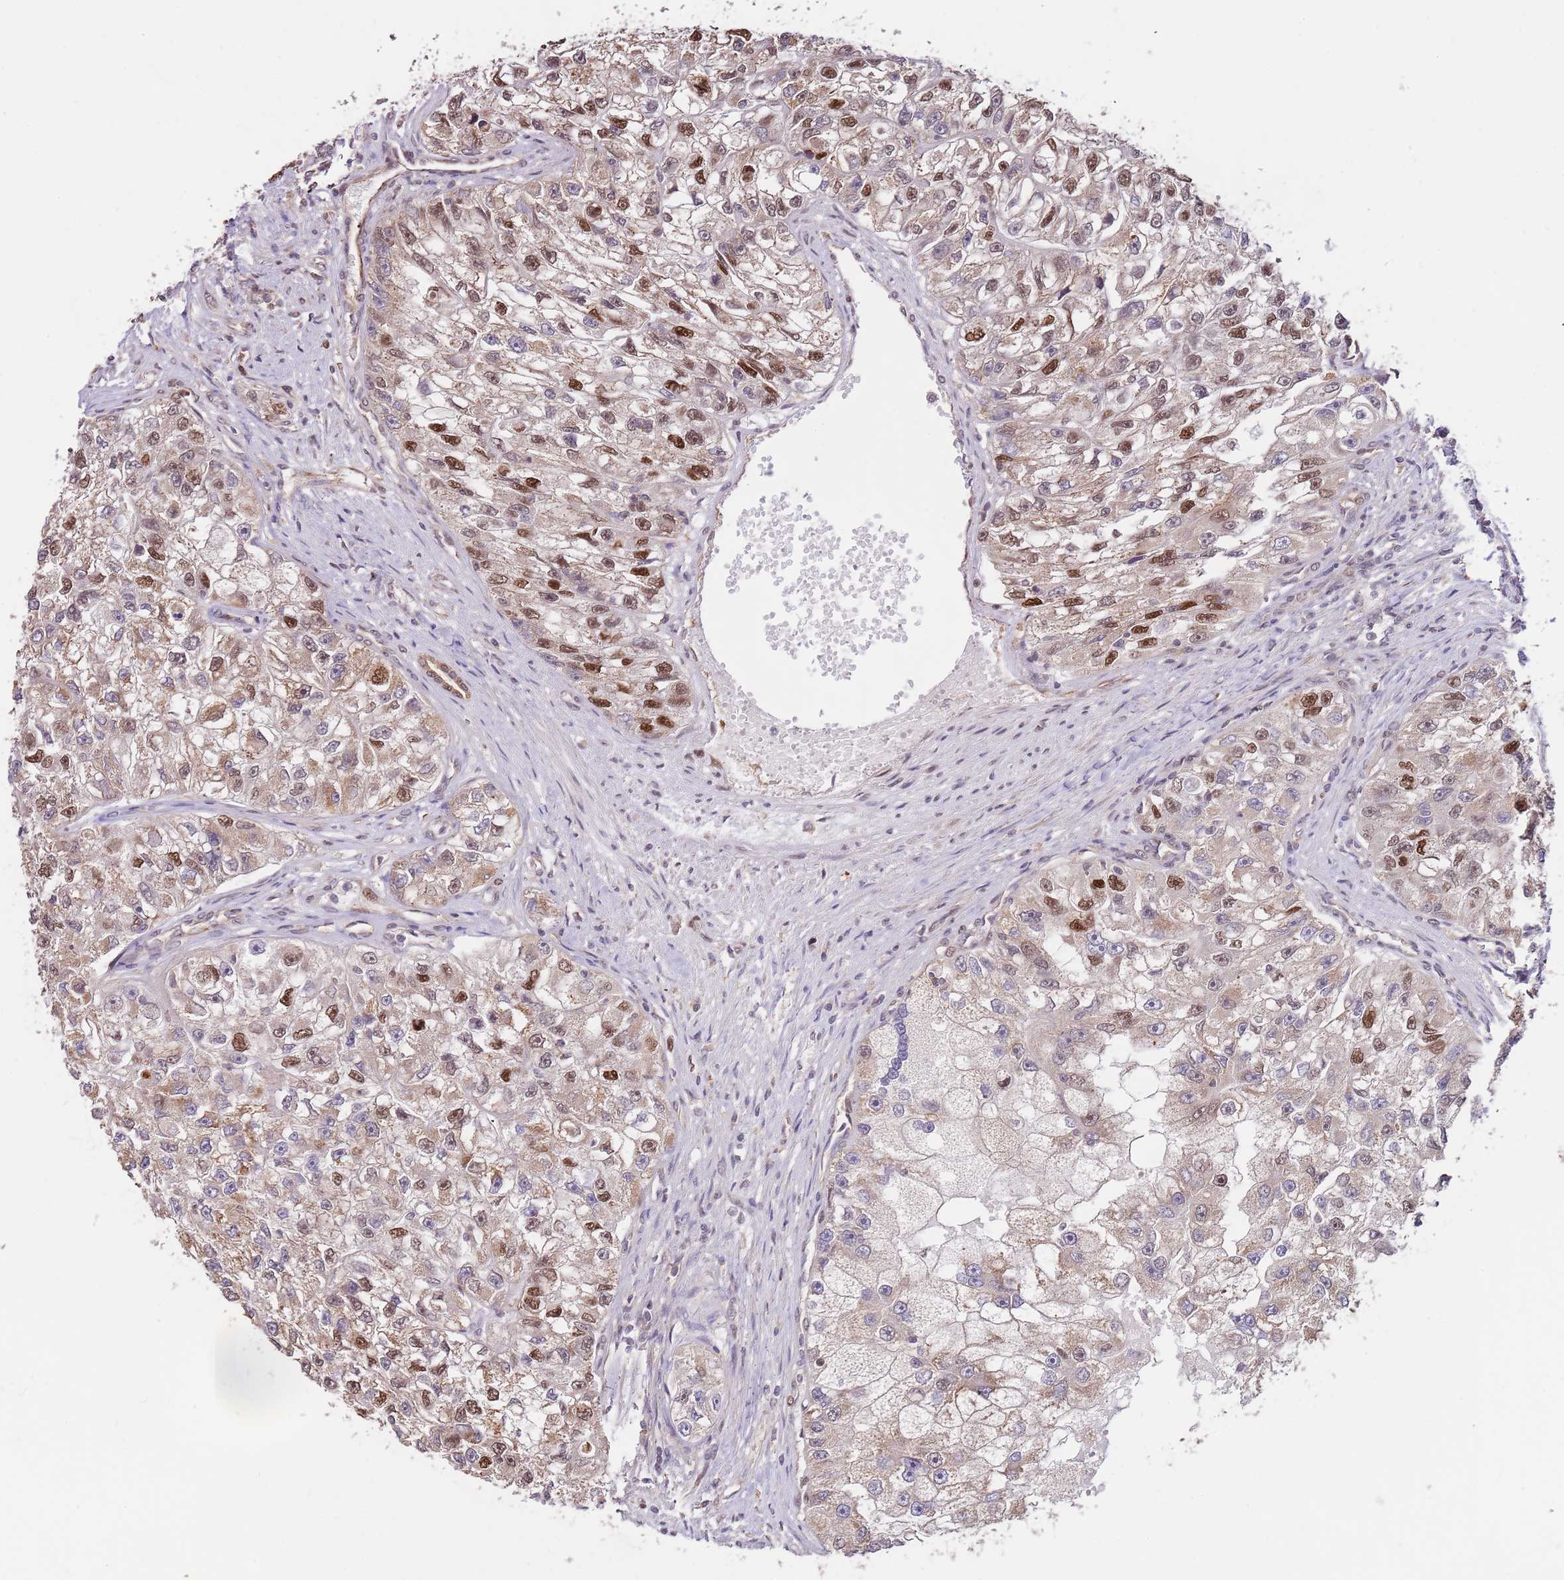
{"staining": {"intensity": "moderate", "quantity": "25%-75%", "location": "cytoplasmic/membranous,nuclear"}, "tissue": "renal cancer", "cell_type": "Tumor cells", "image_type": "cancer", "snomed": [{"axis": "morphology", "description": "Adenocarcinoma, NOS"}, {"axis": "topography", "description": "Kidney"}], "caption": "Protein staining of renal cancer tissue reveals moderate cytoplasmic/membranous and nuclear positivity in about 25%-75% of tumor cells. (Stains: DAB in brown, nuclei in blue, Microscopy: brightfield microscopy at high magnification).", "gene": "RIF1", "patient": {"sex": "male", "age": 63}}